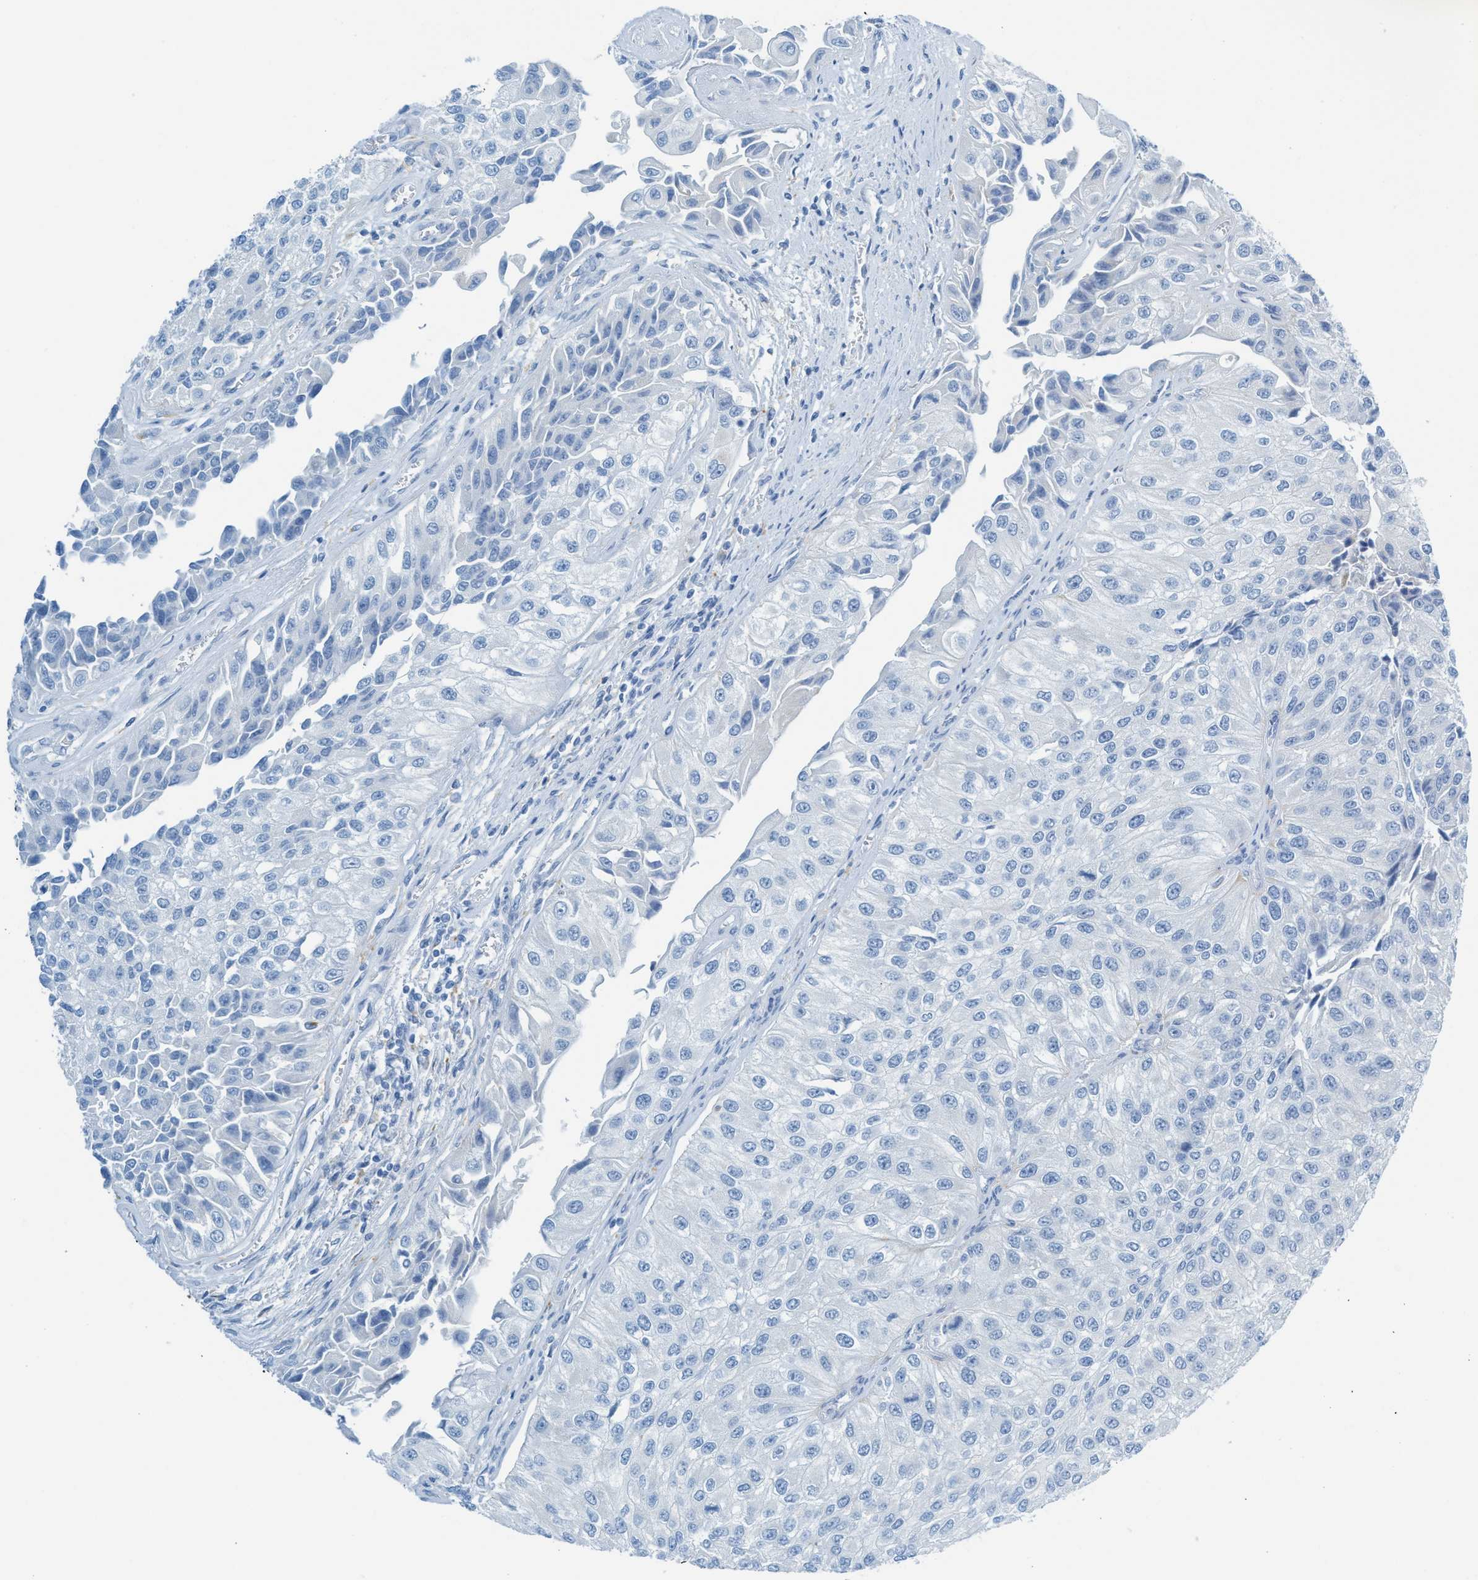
{"staining": {"intensity": "negative", "quantity": "none", "location": "none"}, "tissue": "urothelial cancer", "cell_type": "Tumor cells", "image_type": "cancer", "snomed": [{"axis": "morphology", "description": "Urothelial carcinoma, High grade"}, {"axis": "topography", "description": "Kidney"}, {"axis": "topography", "description": "Urinary bladder"}], "caption": "This photomicrograph is of urothelial cancer stained with IHC to label a protein in brown with the nuclei are counter-stained blue. There is no expression in tumor cells. (DAB IHC visualized using brightfield microscopy, high magnification).", "gene": "C21orf62", "patient": {"sex": "male", "age": 77}}